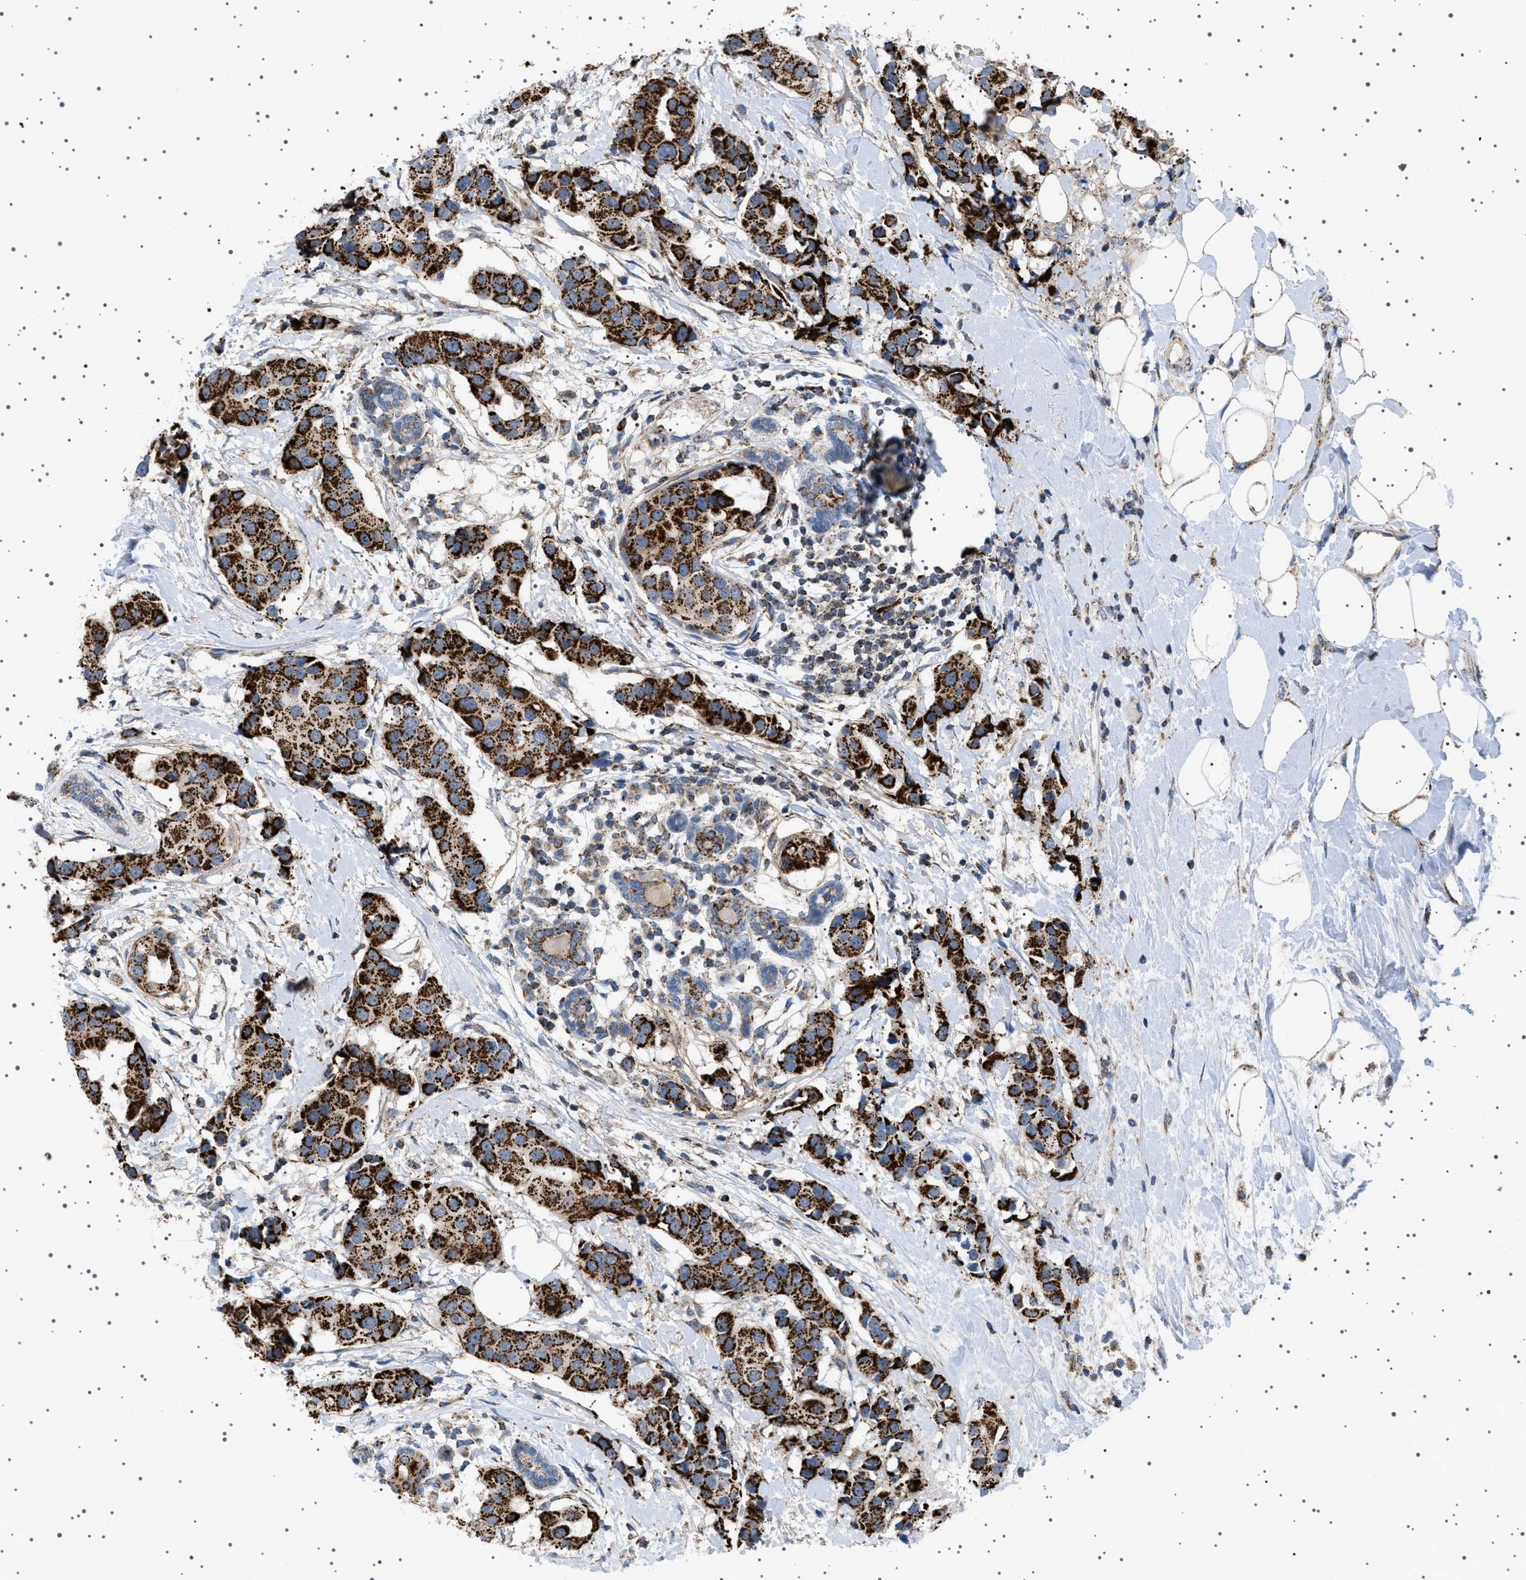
{"staining": {"intensity": "strong", "quantity": ">75%", "location": "cytoplasmic/membranous"}, "tissue": "breast cancer", "cell_type": "Tumor cells", "image_type": "cancer", "snomed": [{"axis": "morphology", "description": "Normal tissue, NOS"}, {"axis": "morphology", "description": "Duct carcinoma"}, {"axis": "topography", "description": "Breast"}], "caption": "This is a photomicrograph of immunohistochemistry (IHC) staining of breast infiltrating ductal carcinoma, which shows strong positivity in the cytoplasmic/membranous of tumor cells.", "gene": "UBXN8", "patient": {"sex": "female", "age": 39}}